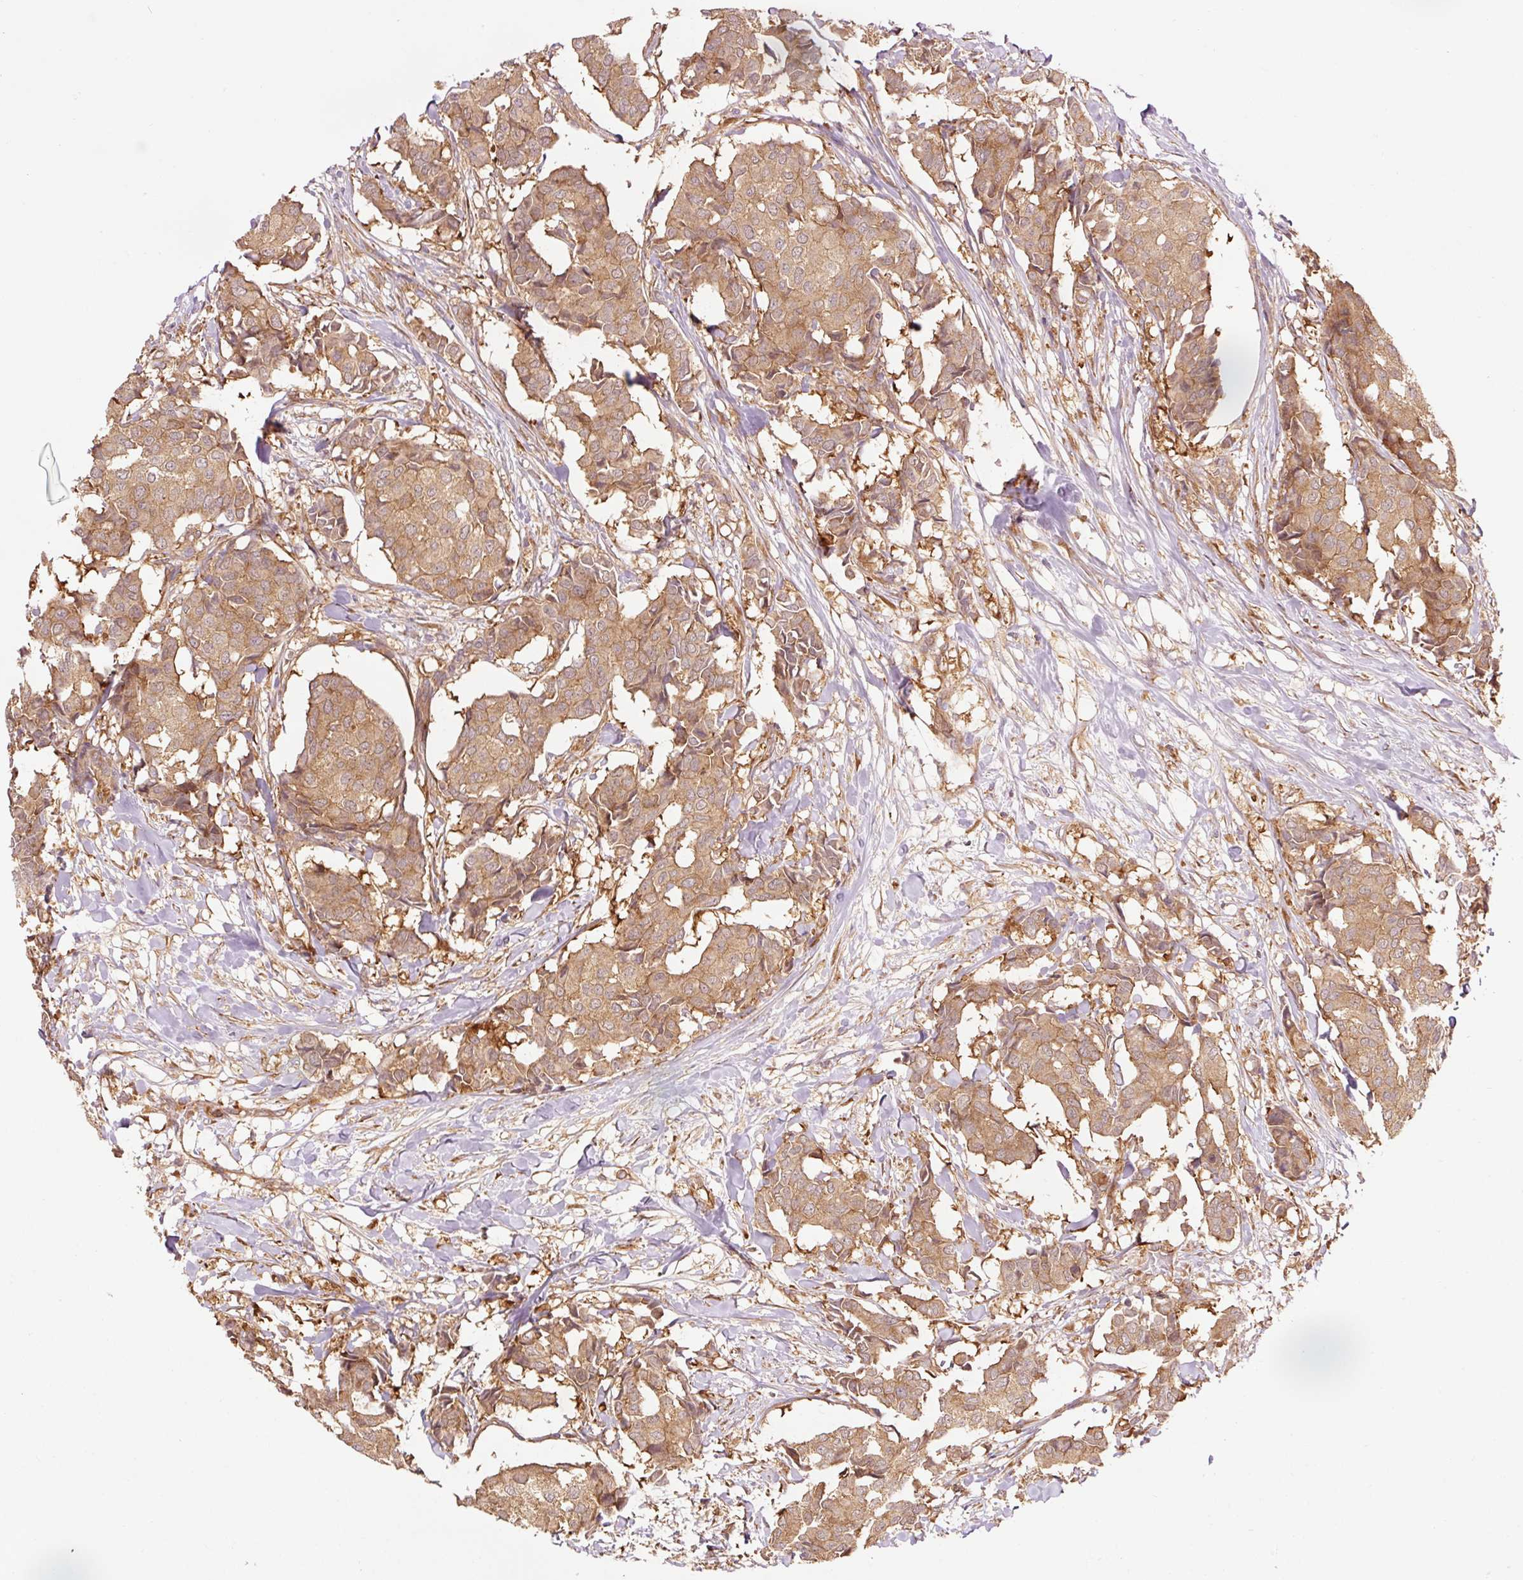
{"staining": {"intensity": "moderate", "quantity": ">75%", "location": "cytoplasmic/membranous"}, "tissue": "breast cancer", "cell_type": "Tumor cells", "image_type": "cancer", "snomed": [{"axis": "morphology", "description": "Duct carcinoma"}, {"axis": "topography", "description": "Breast"}], "caption": "A histopathology image of human breast cancer stained for a protein demonstrates moderate cytoplasmic/membranous brown staining in tumor cells.", "gene": "PDAP1", "patient": {"sex": "female", "age": 75}}